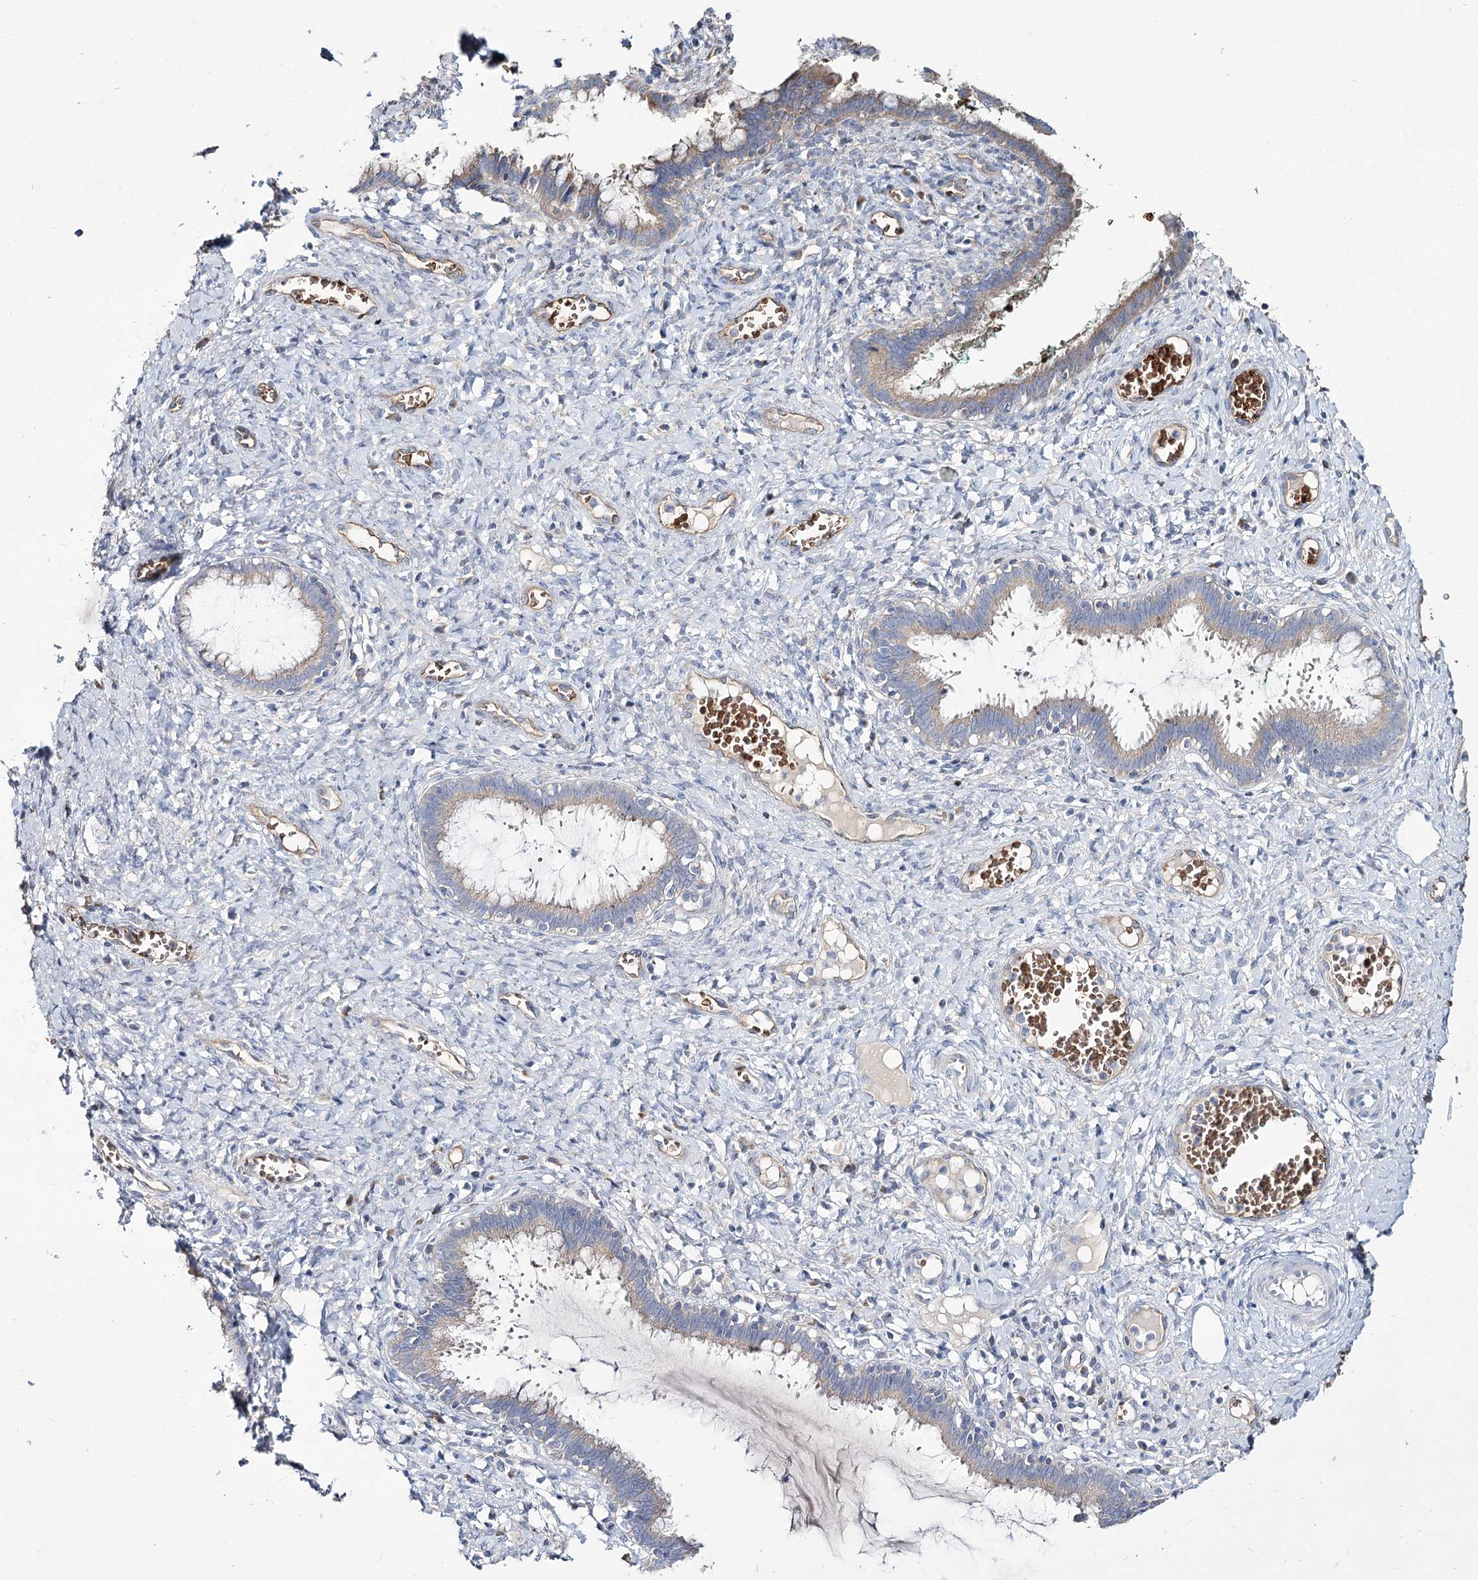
{"staining": {"intensity": "weak", "quantity": "25%-75%", "location": "cytoplasmic/membranous"}, "tissue": "cervix", "cell_type": "Glandular cells", "image_type": "normal", "snomed": [{"axis": "morphology", "description": "Normal tissue, NOS"}, {"axis": "morphology", "description": "Adenocarcinoma, NOS"}, {"axis": "topography", "description": "Cervix"}], "caption": "Protein positivity by immunohistochemistry shows weak cytoplasmic/membranous expression in approximately 25%-75% of glandular cells in unremarkable cervix.", "gene": "GBF1", "patient": {"sex": "female", "age": 29}}